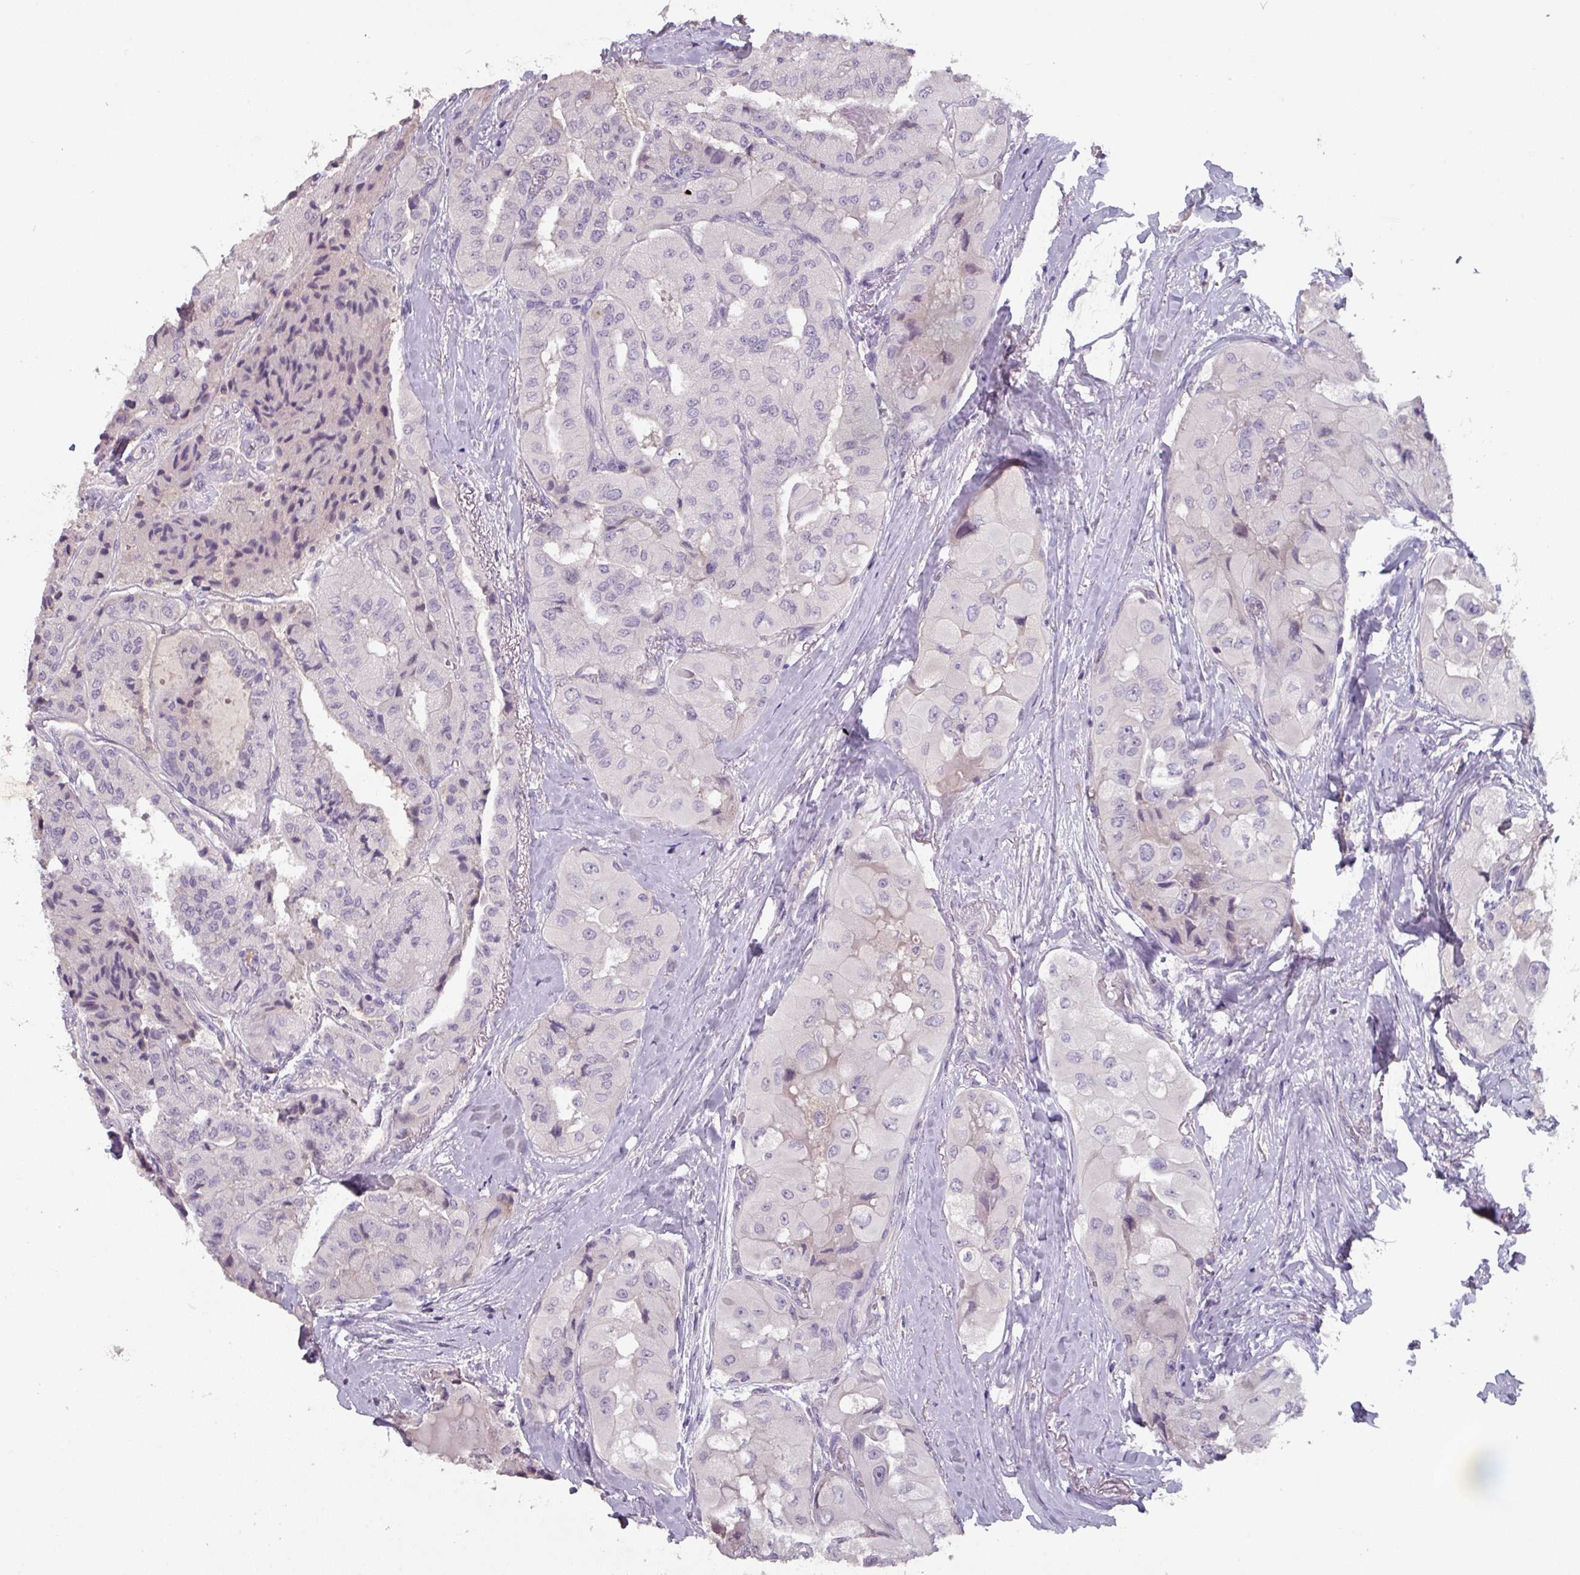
{"staining": {"intensity": "negative", "quantity": "none", "location": "none"}, "tissue": "thyroid cancer", "cell_type": "Tumor cells", "image_type": "cancer", "snomed": [{"axis": "morphology", "description": "Normal tissue, NOS"}, {"axis": "morphology", "description": "Papillary adenocarcinoma, NOS"}, {"axis": "topography", "description": "Thyroid gland"}], "caption": "IHC of papillary adenocarcinoma (thyroid) demonstrates no expression in tumor cells.", "gene": "PRAMEF8", "patient": {"sex": "female", "age": 59}}